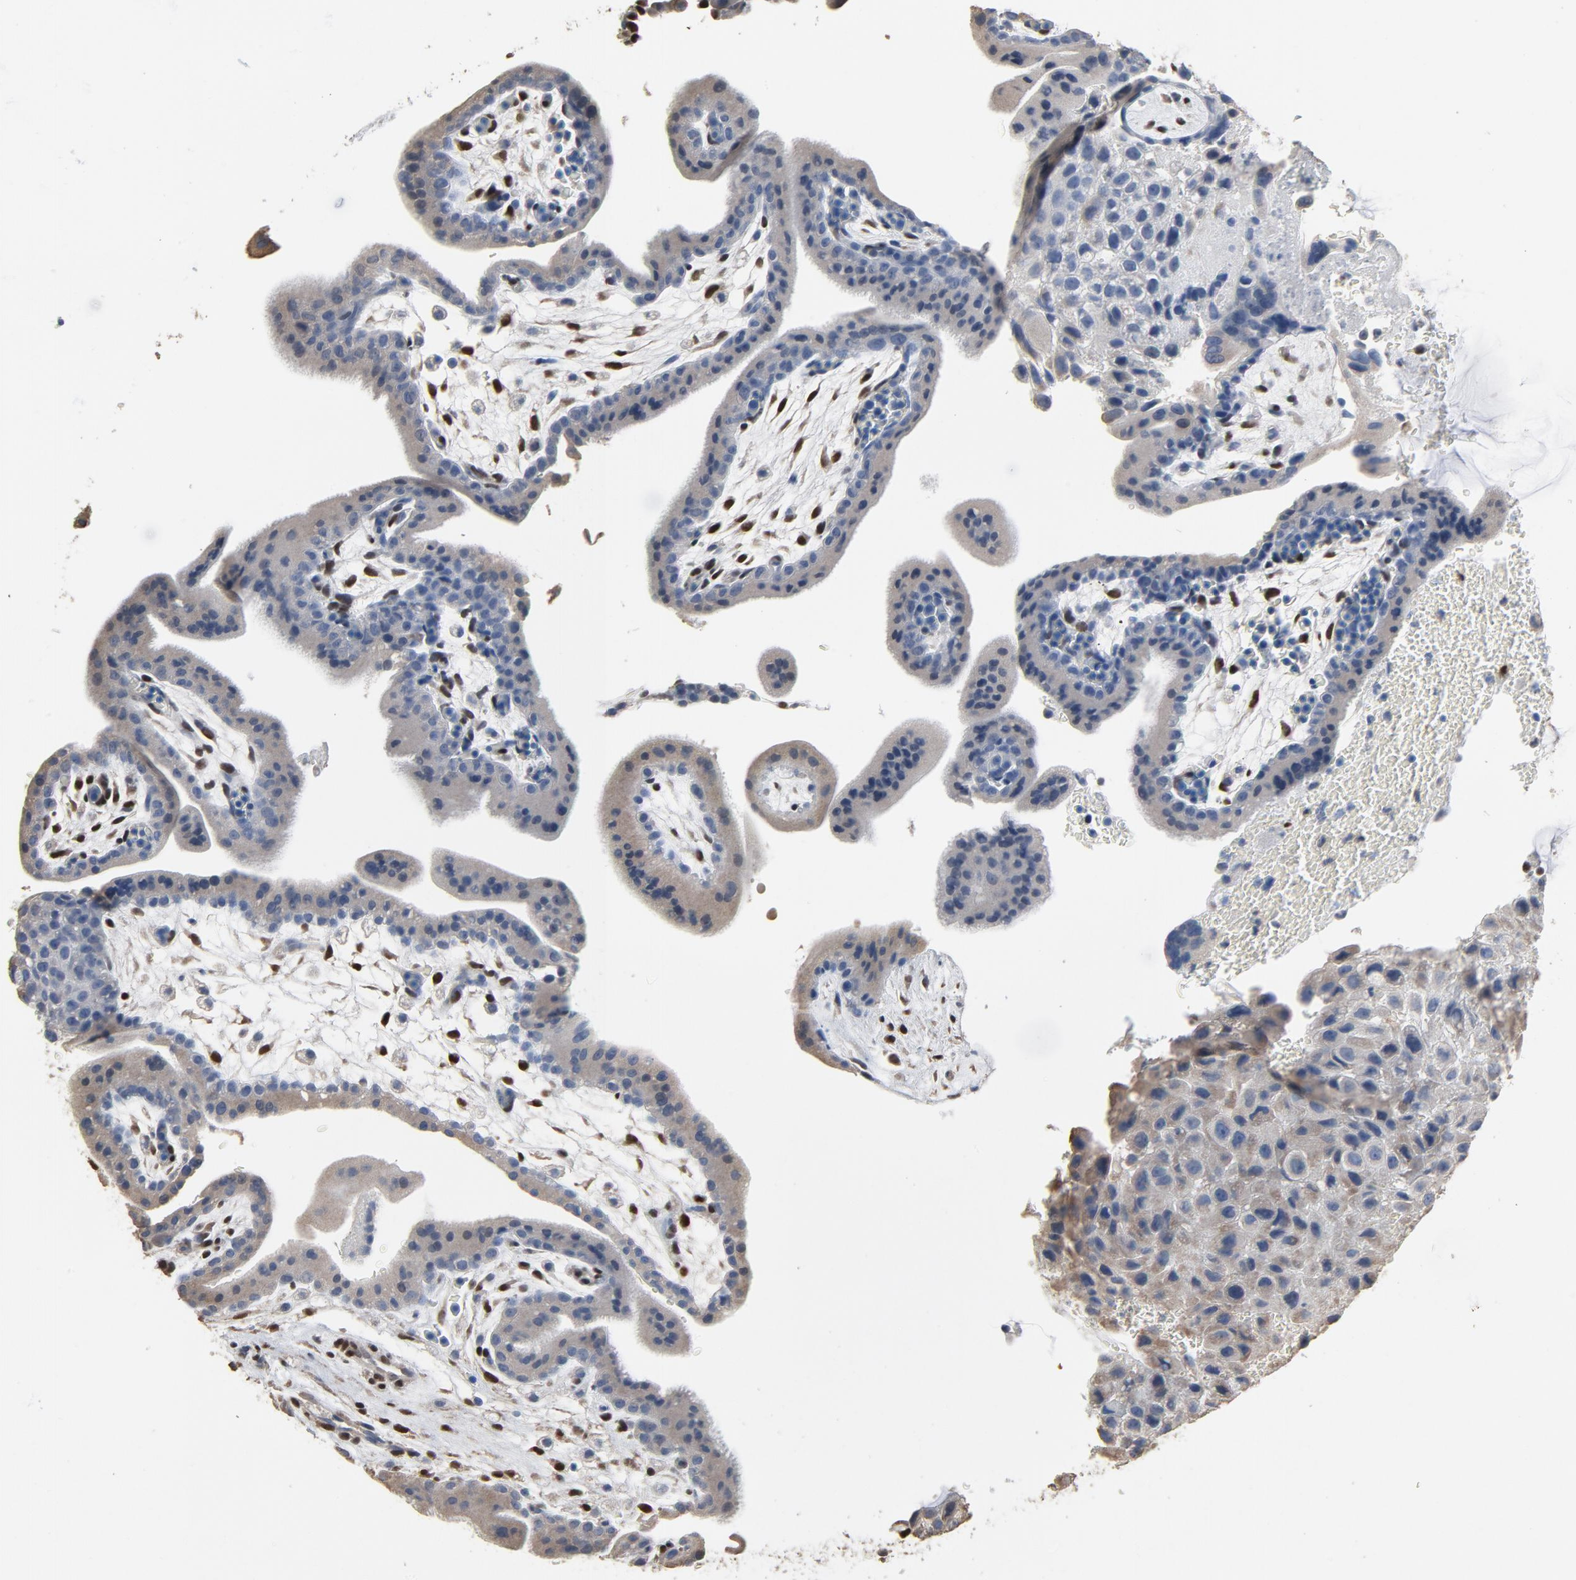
{"staining": {"intensity": "weak", "quantity": ">75%", "location": "cytoplasmic/membranous"}, "tissue": "placenta", "cell_type": "Decidual cells", "image_type": "normal", "snomed": [{"axis": "morphology", "description": "Normal tissue, NOS"}, {"axis": "topography", "description": "Placenta"}], "caption": "Immunohistochemical staining of unremarkable placenta demonstrates weak cytoplasmic/membranous protein staining in approximately >75% of decidual cells.", "gene": "SOX6", "patient": {"sex": "female", "age": 35}}